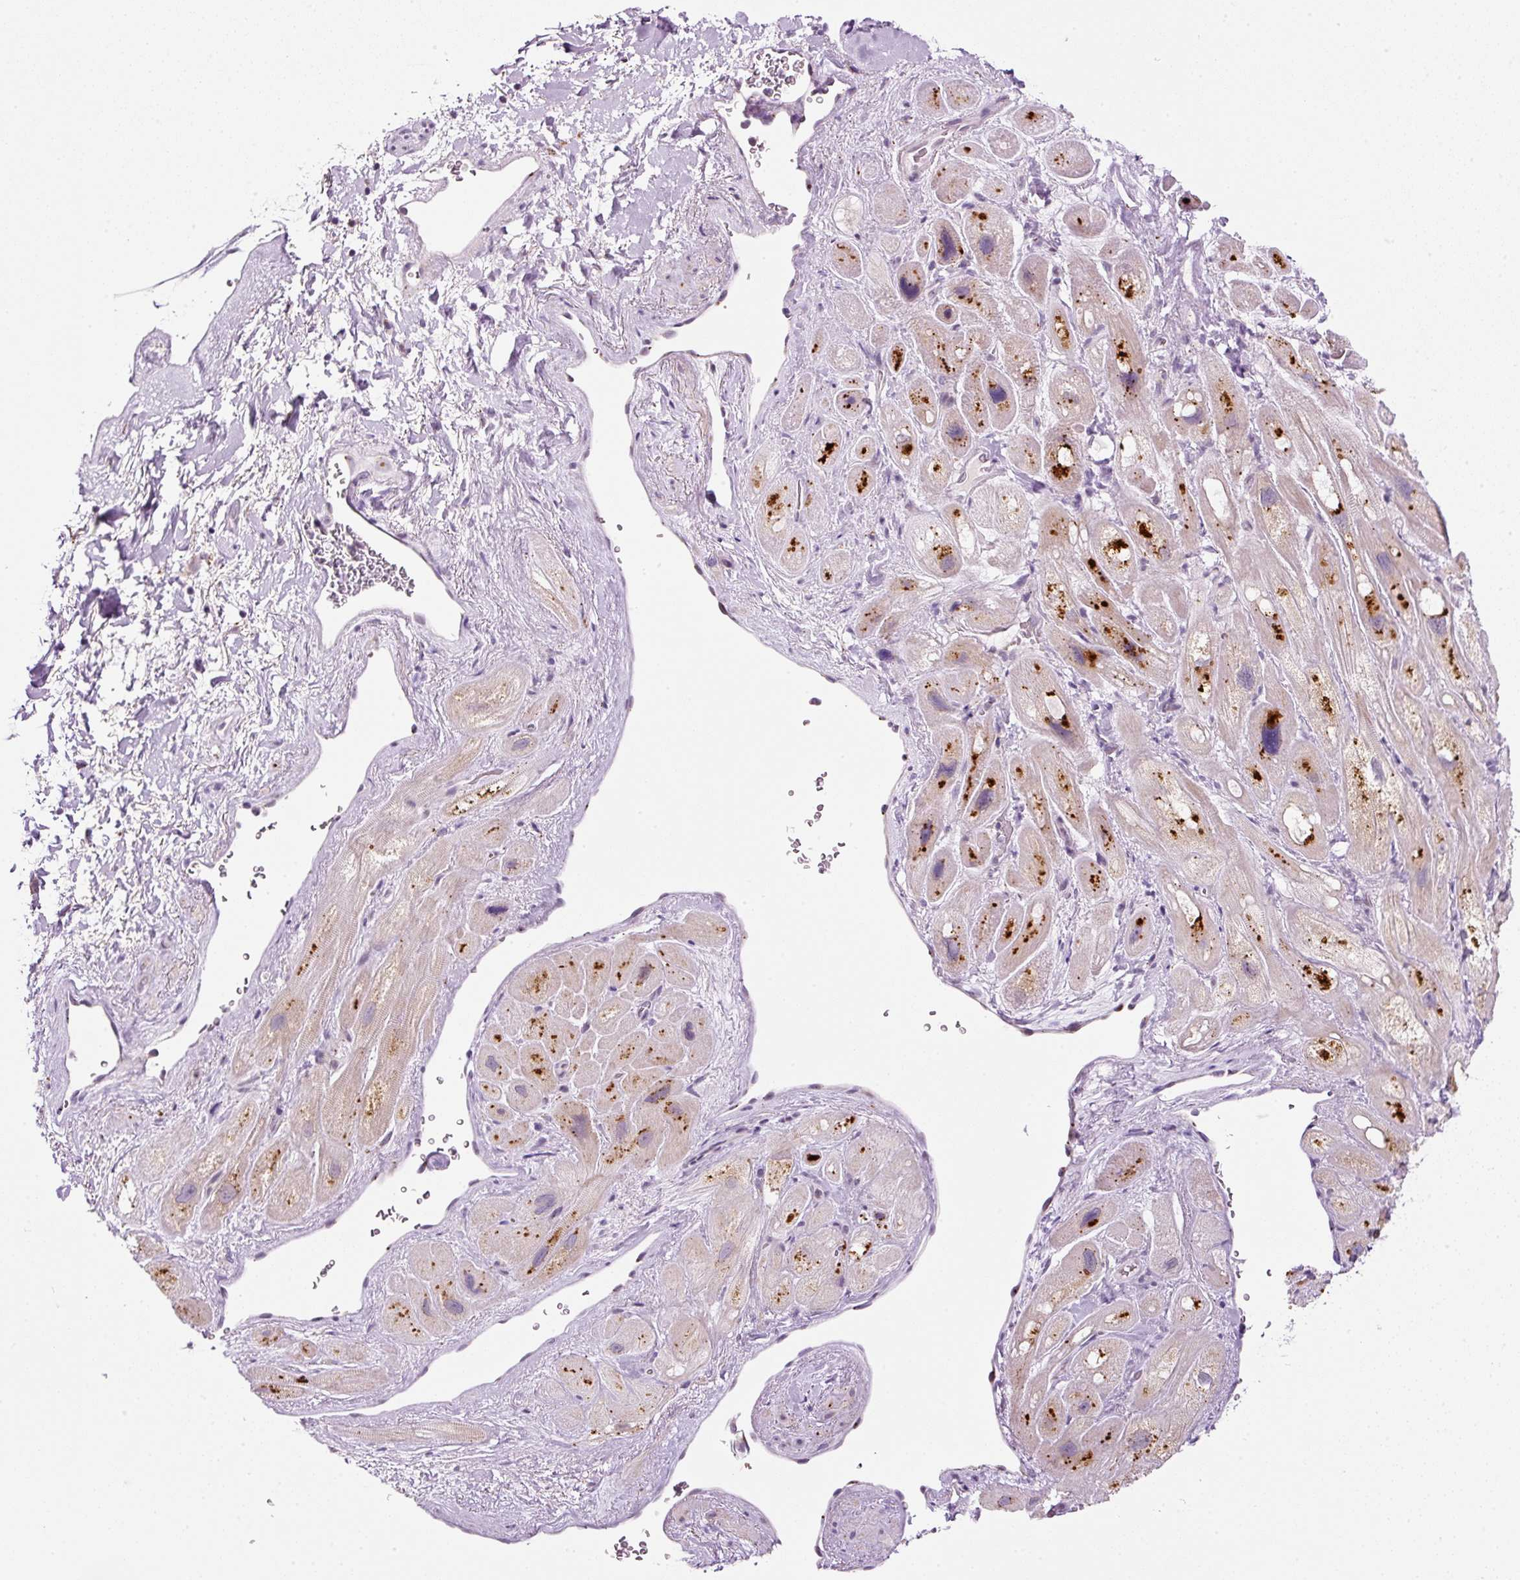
{"staining": {"intensity": "strong", "quantity": ">75%", "location": "cytoplasmic/membranous"}, "tissue": "heart muscle", "cell_type": "Cardiomyocytes", "image_type": "normal", "snomed": [{"axis": "morphology", "description": "Normal tissue, NOS"}, {"axis": "topography", "description": "Heart"}], "caption": "Immunohistochemical staining of normal heart muscle displays high levels of strong cytoplasmic/membranous staining in approximately >75% of cardiomyocytes. (Brightfield microscopy of DAB IHC at high magnification).", "gene": "ZNF639", "patient": {"sex": "male", "age": 49}}